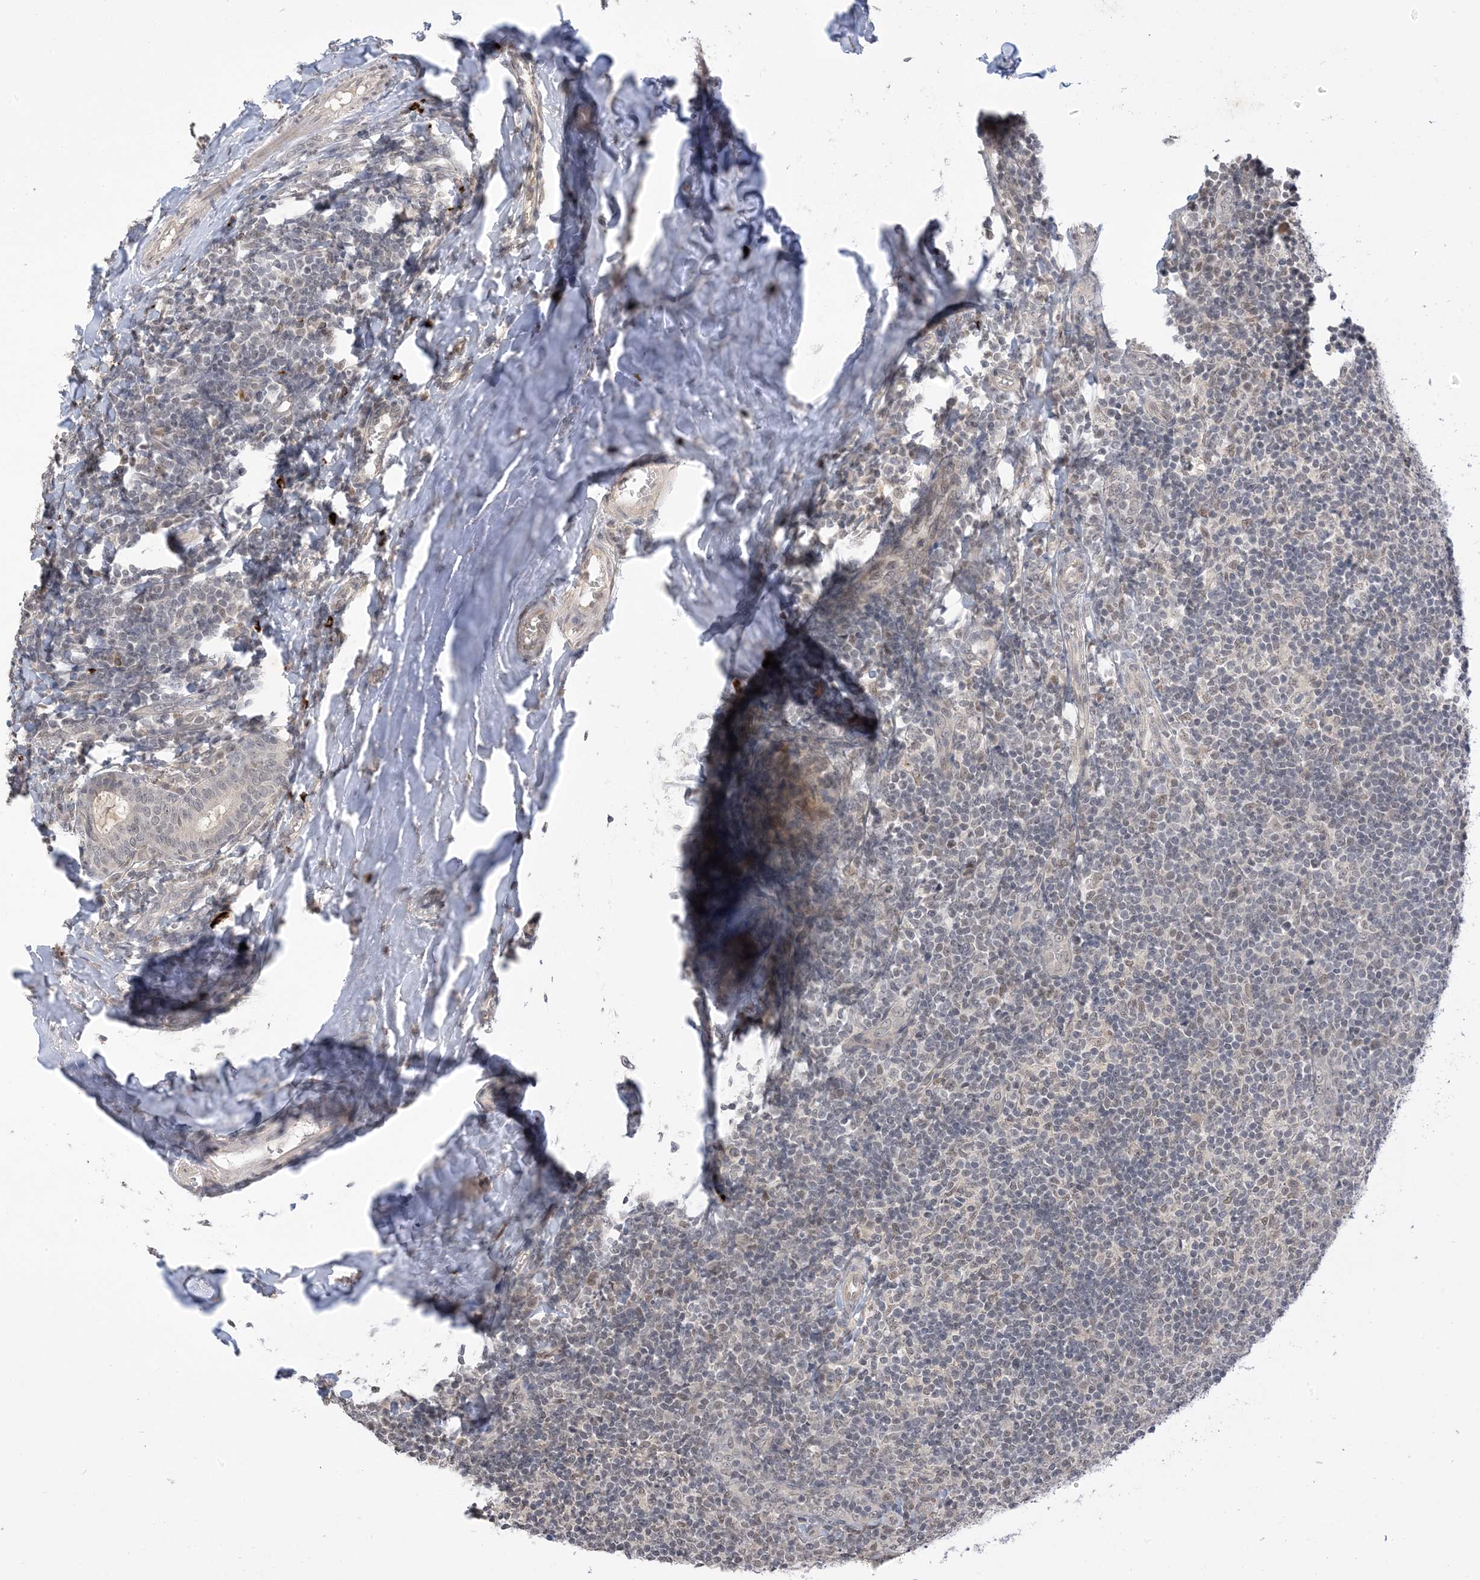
{"staining": {"intensity": "negative", "quantity": "none", "location": "none"}, "tissue": "tonsil", "cell_type": "Germinal center cells", "image_type": "normal", "snomed": [{"axis": "morphology", "description": "Normal tissue, NOS"}, {"axis": "topography", "description": "Tonsil"}], "caption": "Micrograph shows no protein staining in germinal center cells of normal tonsil. The staining is performed using DAB brown chromogen with nuclei counter-stained in using hematoxylin.", "gene": "RANBP9", "patient": {"sex": "female", "age": 19}}